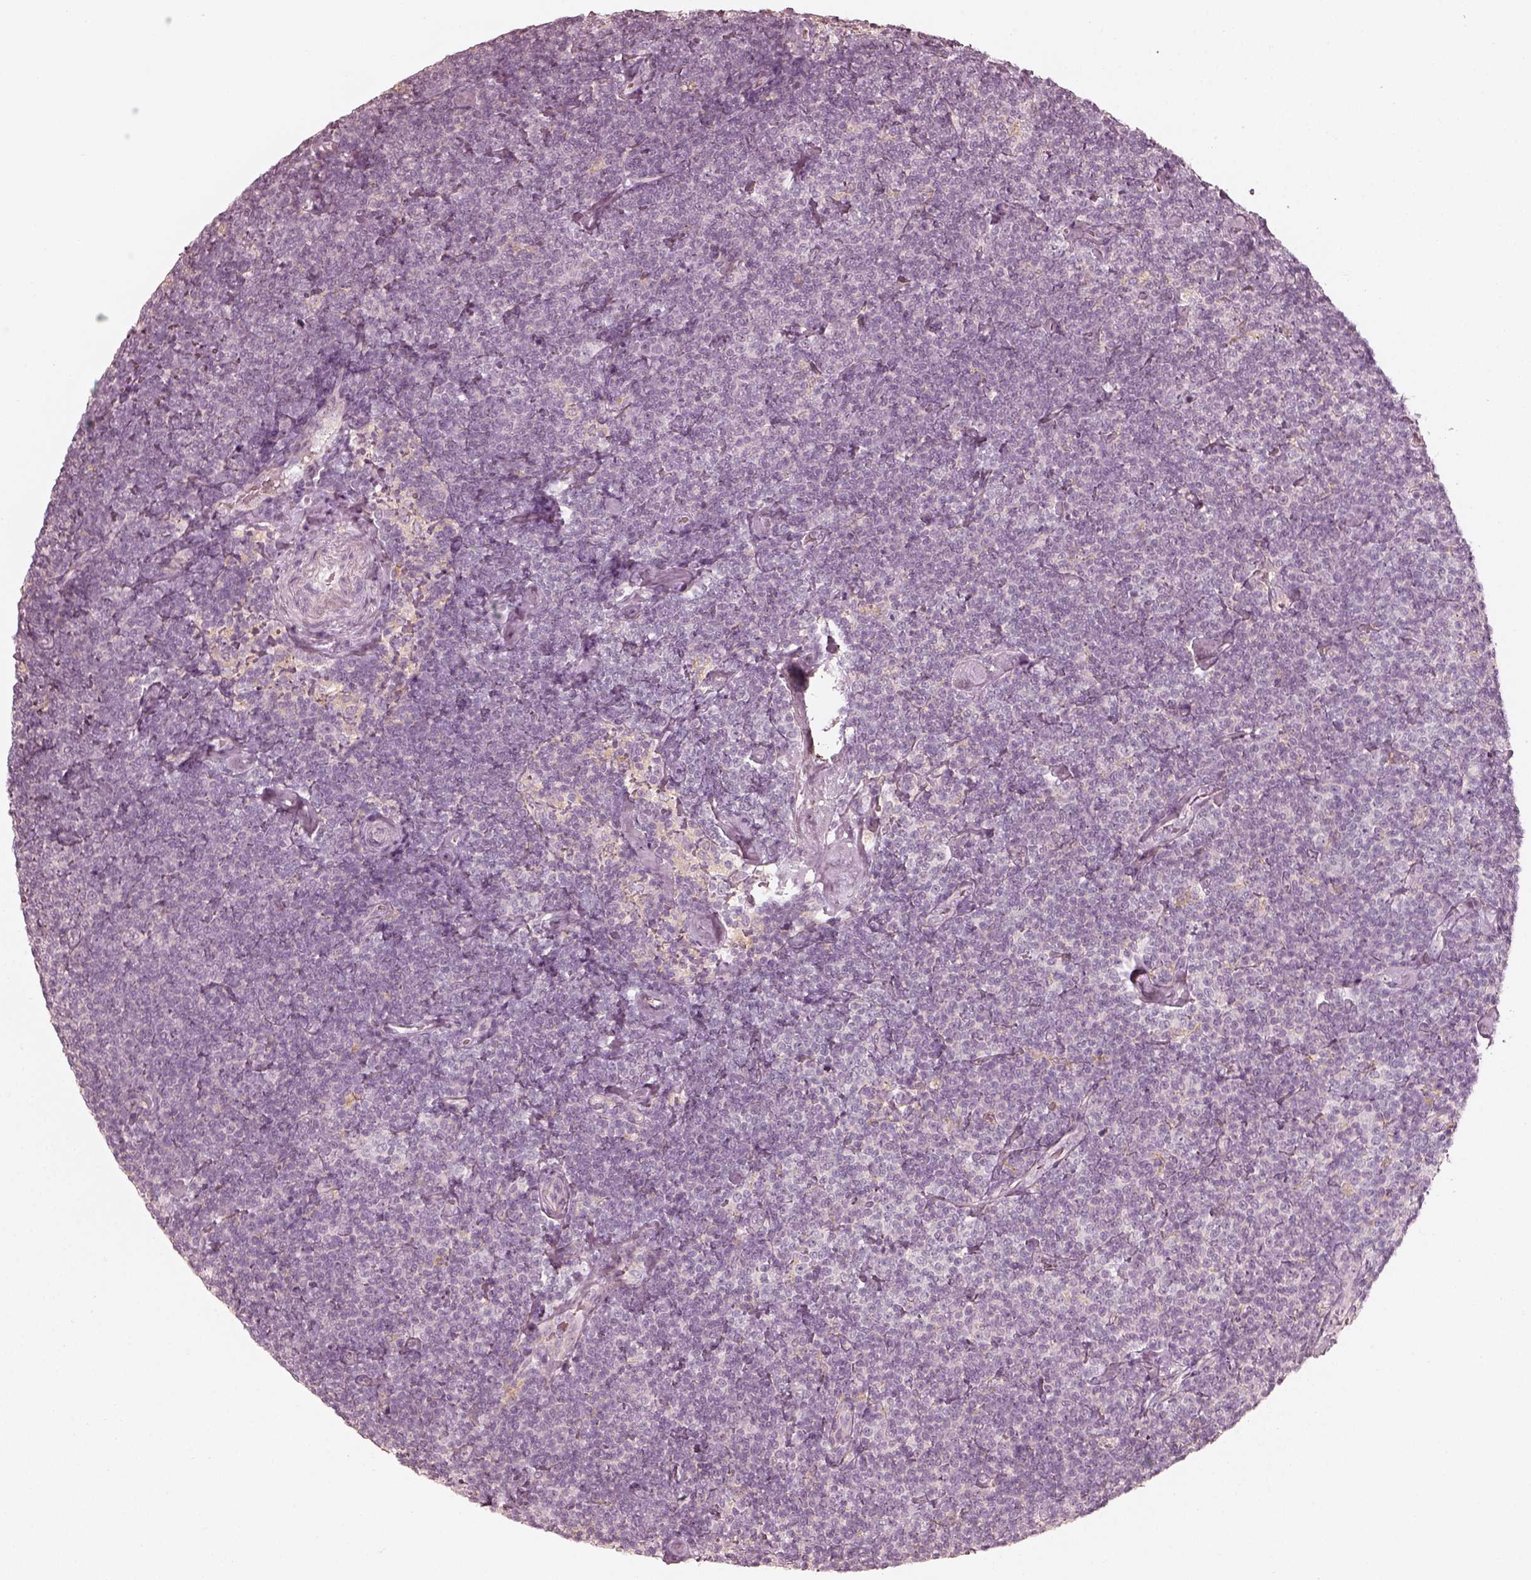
{"staining": {"intensity": "negative", "quantity": "none", "location": "none"}, "tissue": "lymphoma", "cell_type": "Tumor cells", "image_type": "cancer", "snomed": [{"axis": "morphology", "description": "Malignant lymphoma, non-Hodgkin's type, Low grade"}, {"axis": "topography", "description": "Lymph node"}], "caption": "Tumor cells show no significant expression in lymphoma. (DAB IHC with hematoxylin counter stain).", "gene": "FMNL2", "patient": {"sex": "male", "age": 81}}